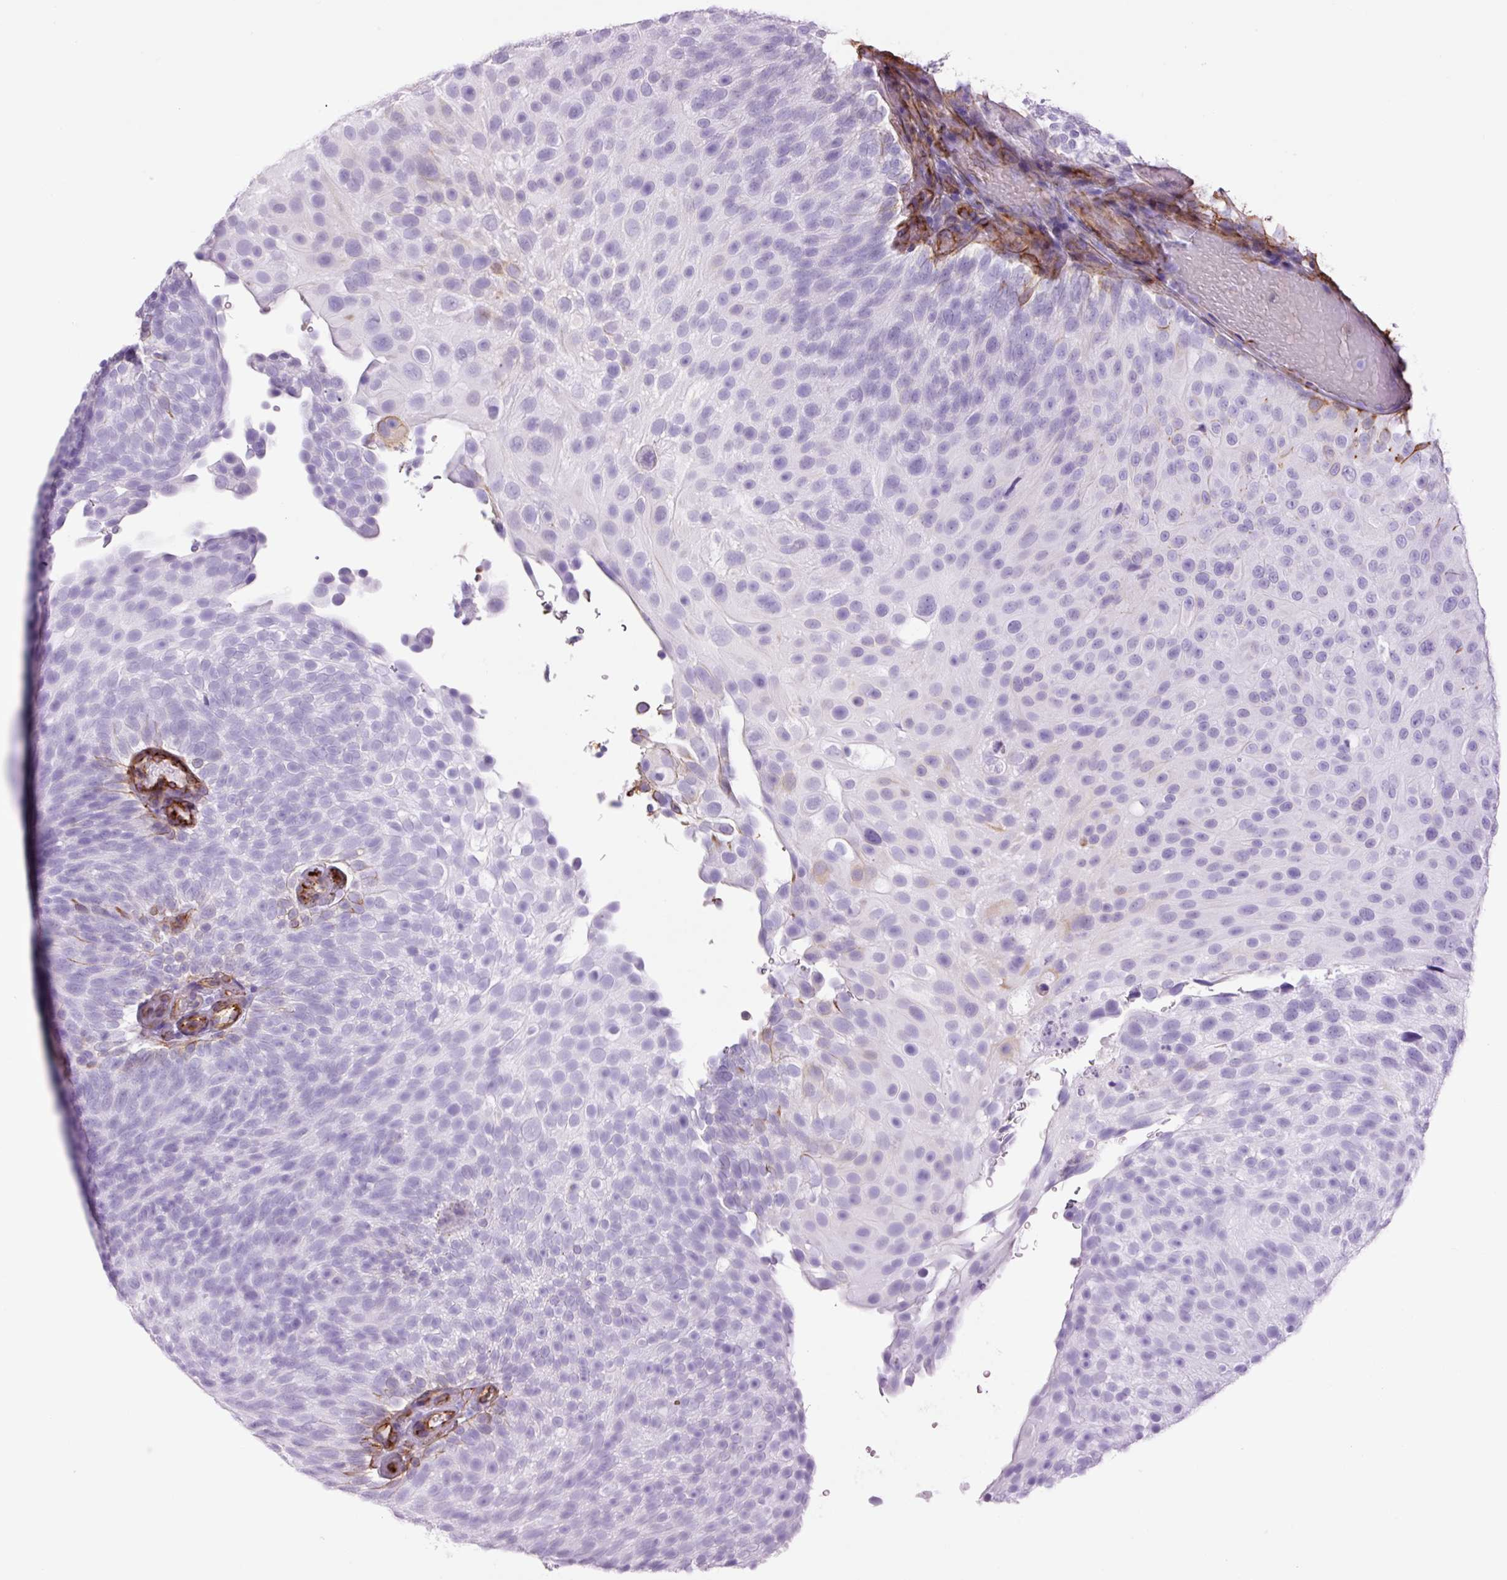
{"staining": {"intensity": "negative", "quantity": "none", "location": "none"}, "tissue": "urothelial cancer", "cell_type": "Tumor cells", "image_type": "cancer", "snomed": [{"axis": "morphology", "description": "Urothelial carcinoma, Low grade"}, {"axis": "topography", "description": "Urinary bladder"}], "caption": "Tumor cells show no significant protein positivity in urothelial cancer. The staining was performed using DAB (3,3'-diaminobenzidine) to visualize the protein expression in brown, while the nuclei were stained in blue with hematoxylin (Magnification: 20x).", "gene": "CAV1", "patient": {"sex": "male", "age": 78}}